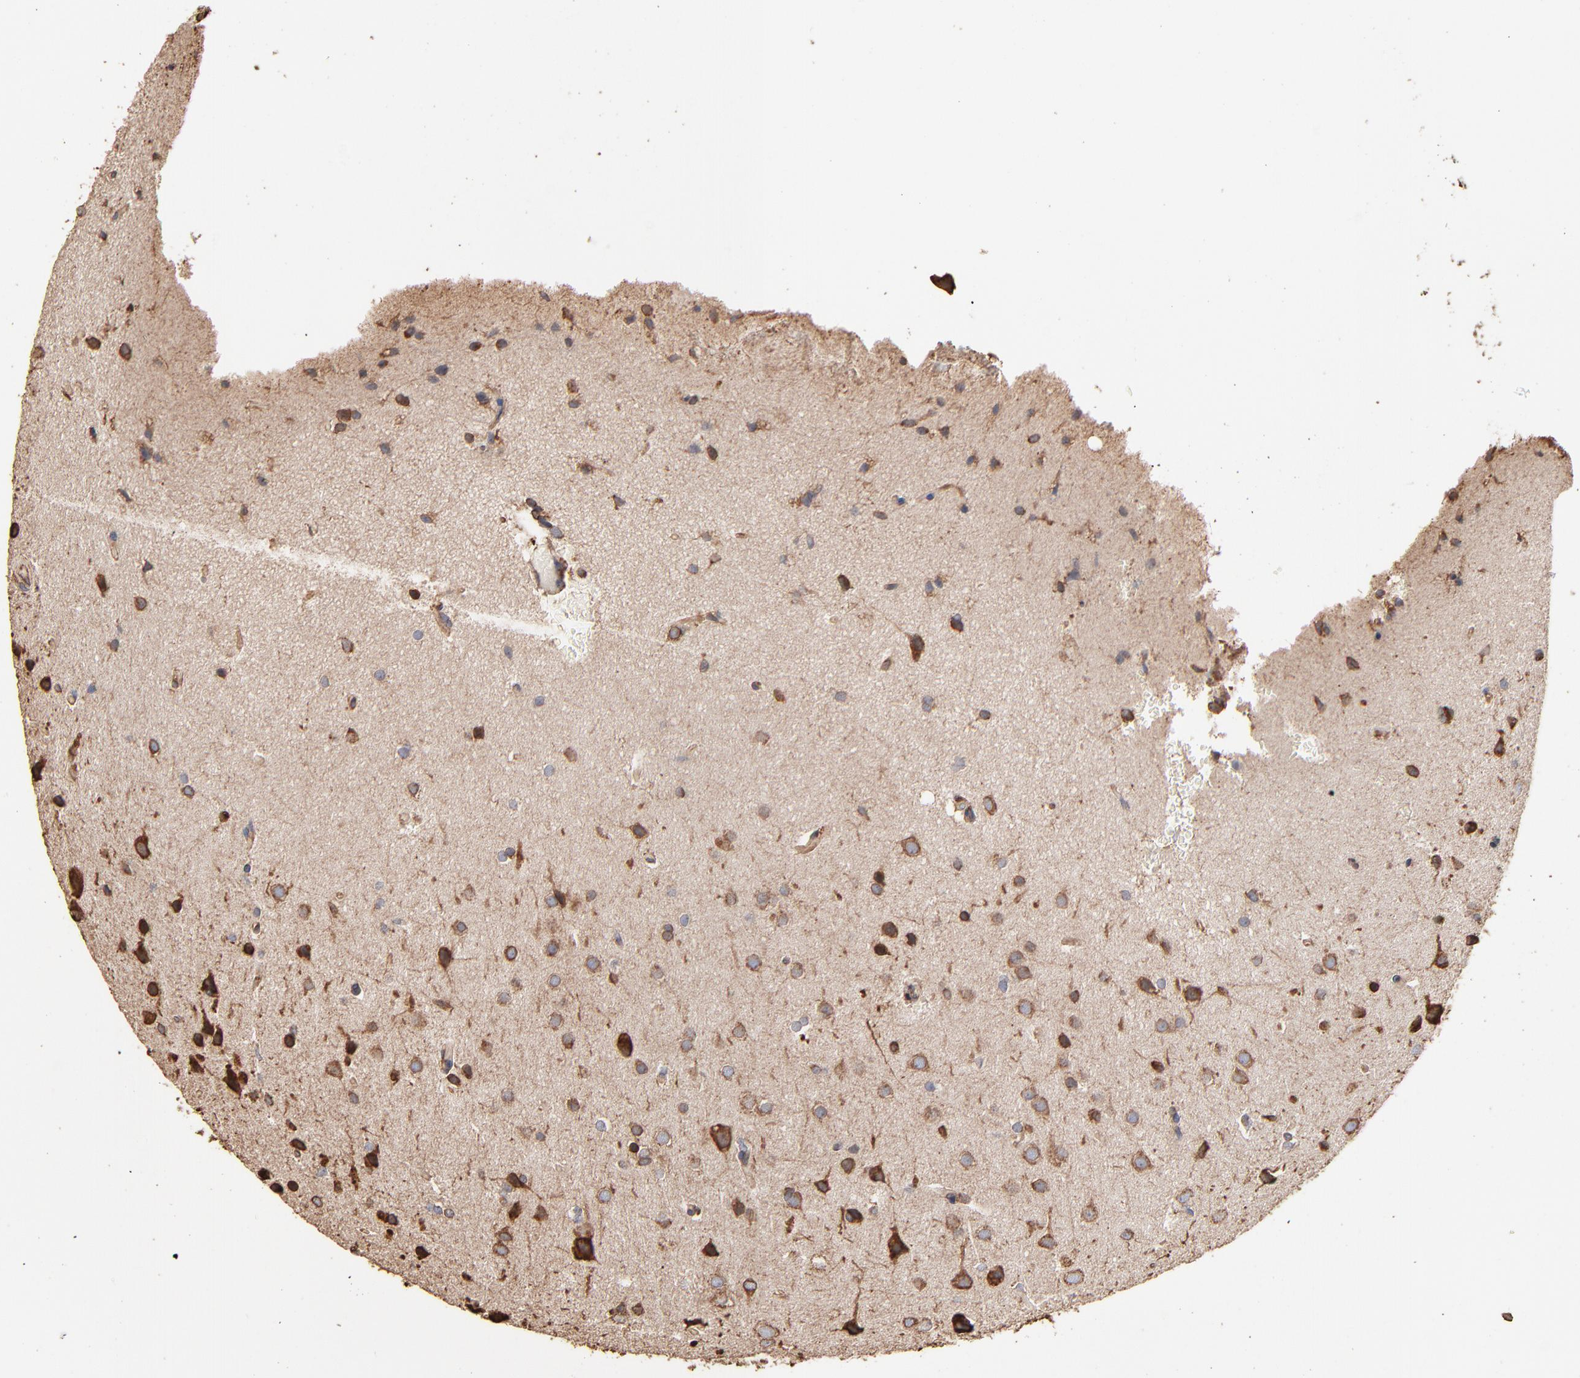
{"staining": {"intensity": "moderate", "quantity": ">75%", "location": "cytoplasmic/membranous"}, "tissue": "glioma", "cell_type": "Tumor cells", "image_type": "cancer", "snomed": [{"axis": "morphology", "description": "Glioma, malignant, Low grade"}, {"axis": "topography", "description": "Cerebral cortex"}], "caption": "Human glioma stained for a protein (brown) exhibits moderate cytoplasmic/membranous positive positivity in approximately >75% of tumor cells.", "gene": "PDIA3", "patient": {"sex": "female", "age": 47}}